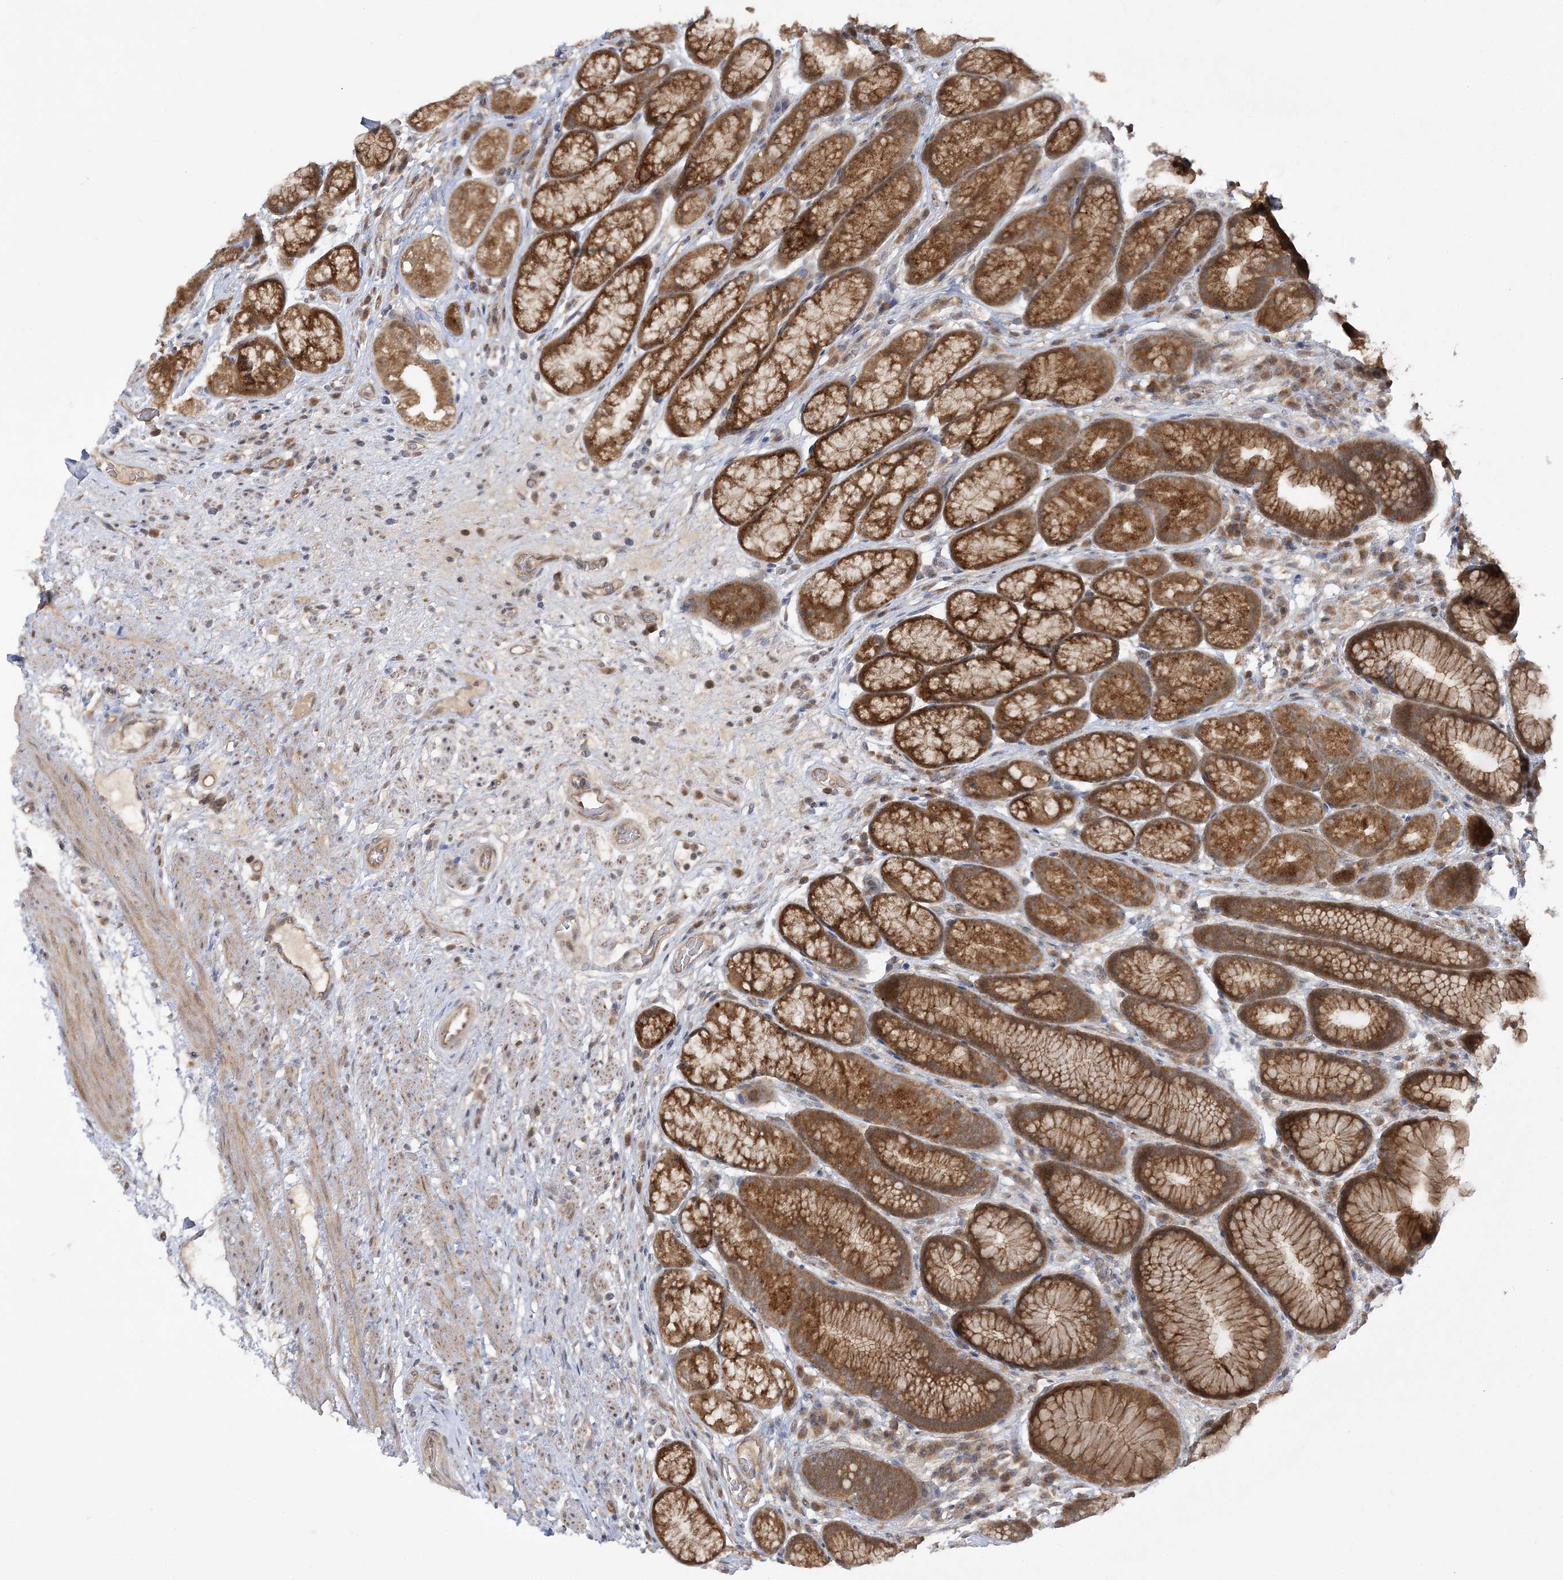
{"staining": {"intensity": "strong", "quantity": ">75%", "location": "cytoplasmic/membranous"}, "tissue": "stomach", "cell_type": "Glandular cells", "image_type": "normal", "snomed": [{"axis": "morphology", "description": "Normal tissue, NOS"}, {"axis": "topography", "description": "Stomach"}], "caption": "Glandular cells demonstrate high levels of strong cytoplasmic/membranous staining in about >75% of cells in normal stomach. (DAB = brown stain, brightfield microscopy at high magnification).", "gene": "MMADHC", "patient": {"sex": "male", "age": 57}}